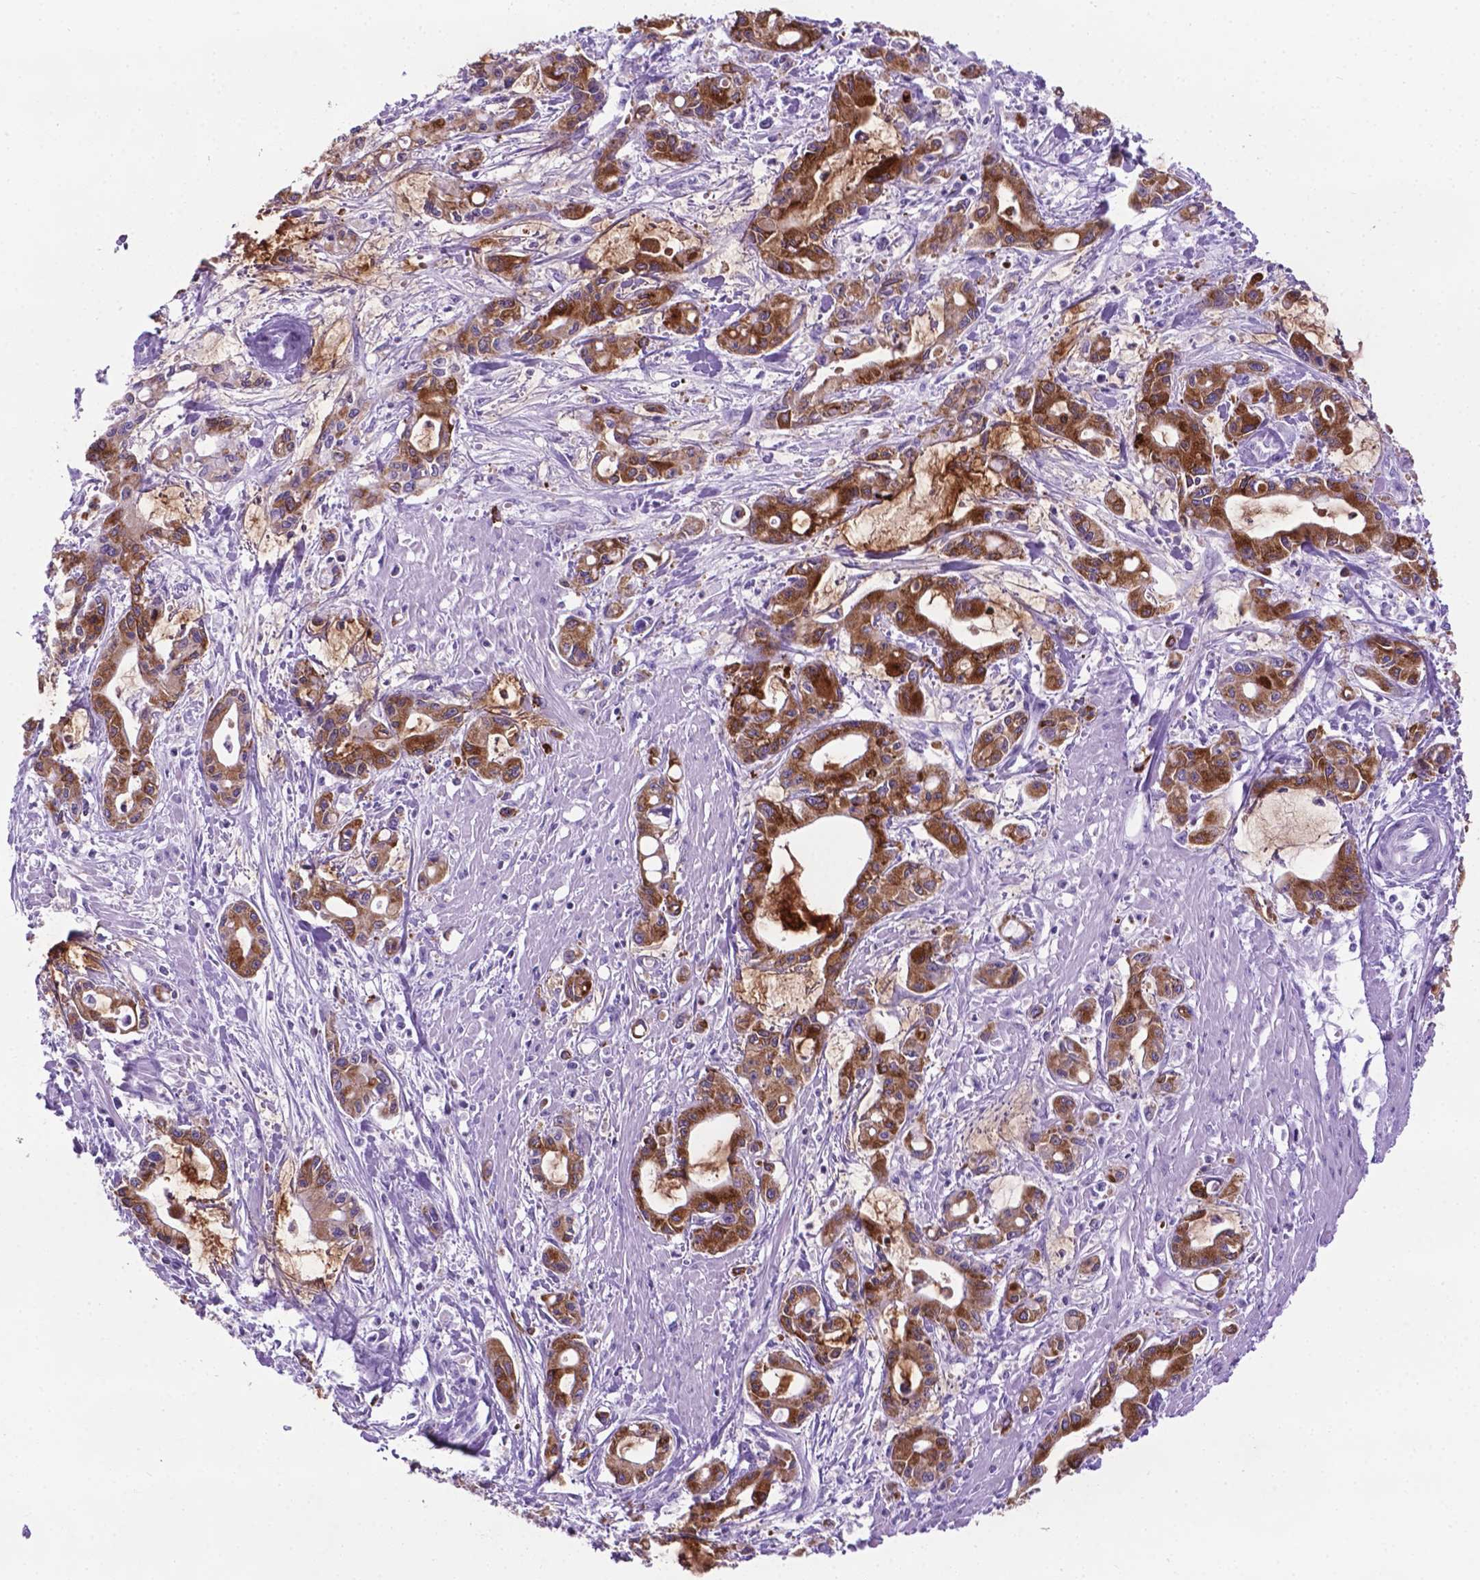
{"staining": {"intensity": "moderate", "quantity": ">75%", "location": "cytoplasmic/membranous"}, "tissue": "pancreatic cancer", "cell_type": "Tumor cells", "image_type": "cancer", "snomed": [{"axis": "morphology", "description": "Adenocarcinoma, NOS"}, {"axis": "topography", "description": "Pancreas"}], "caption": "Protein staining reveals moderate cytoplasmic/membranous expression in about >75% of tumor cells in pancreatic cancer (adenocarcinoma). Nuclei are stained in blue.", "gene": "C17orf107", "patient": {"sex": "male", "age": 48}}